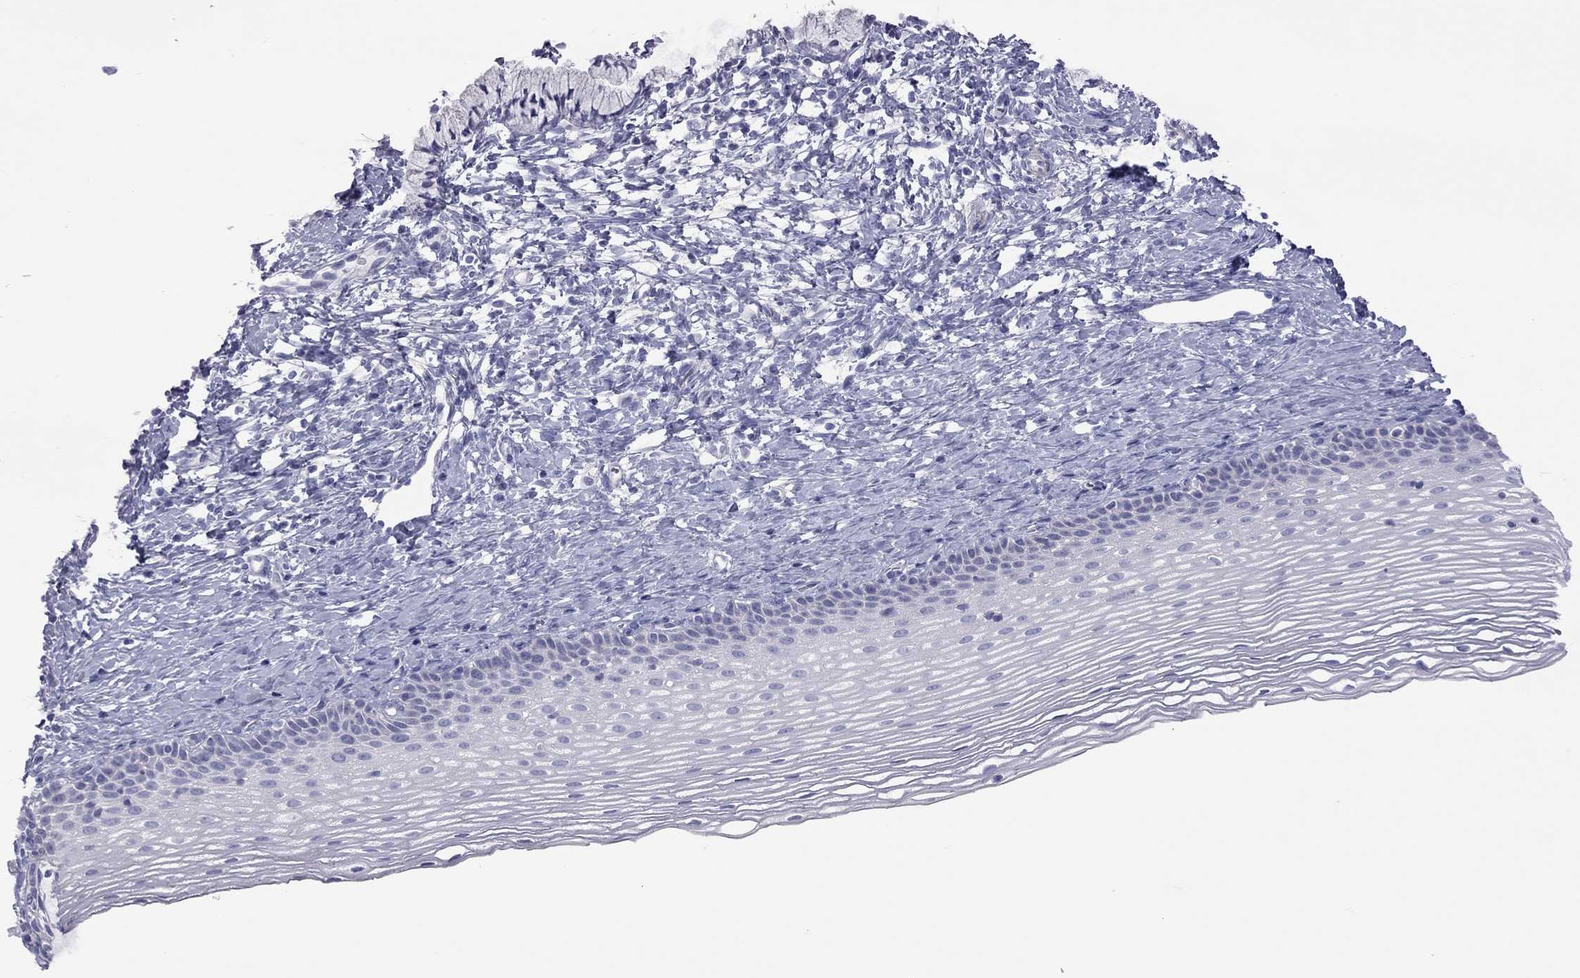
{"staining": {"intensity": "negative", "quantity": "none", "location": "none"}, "tissue": "cervix", "cell_type": "Glandular cells", "image_type": "normal", "snomed": [{"axis": "morphology", "description": "Normal tissue, NOS"}, {"axis": "topography", "description": "Cervix"}], "caption": "IHC histopathology image of benign cervix: cervix stained with DAB (3,3'-diaminobenzidine) demonstrates no significant protein expression in glandular cells.", "gene": "ADCYAP1", "patient": {"sex": "female", "age": 39}}